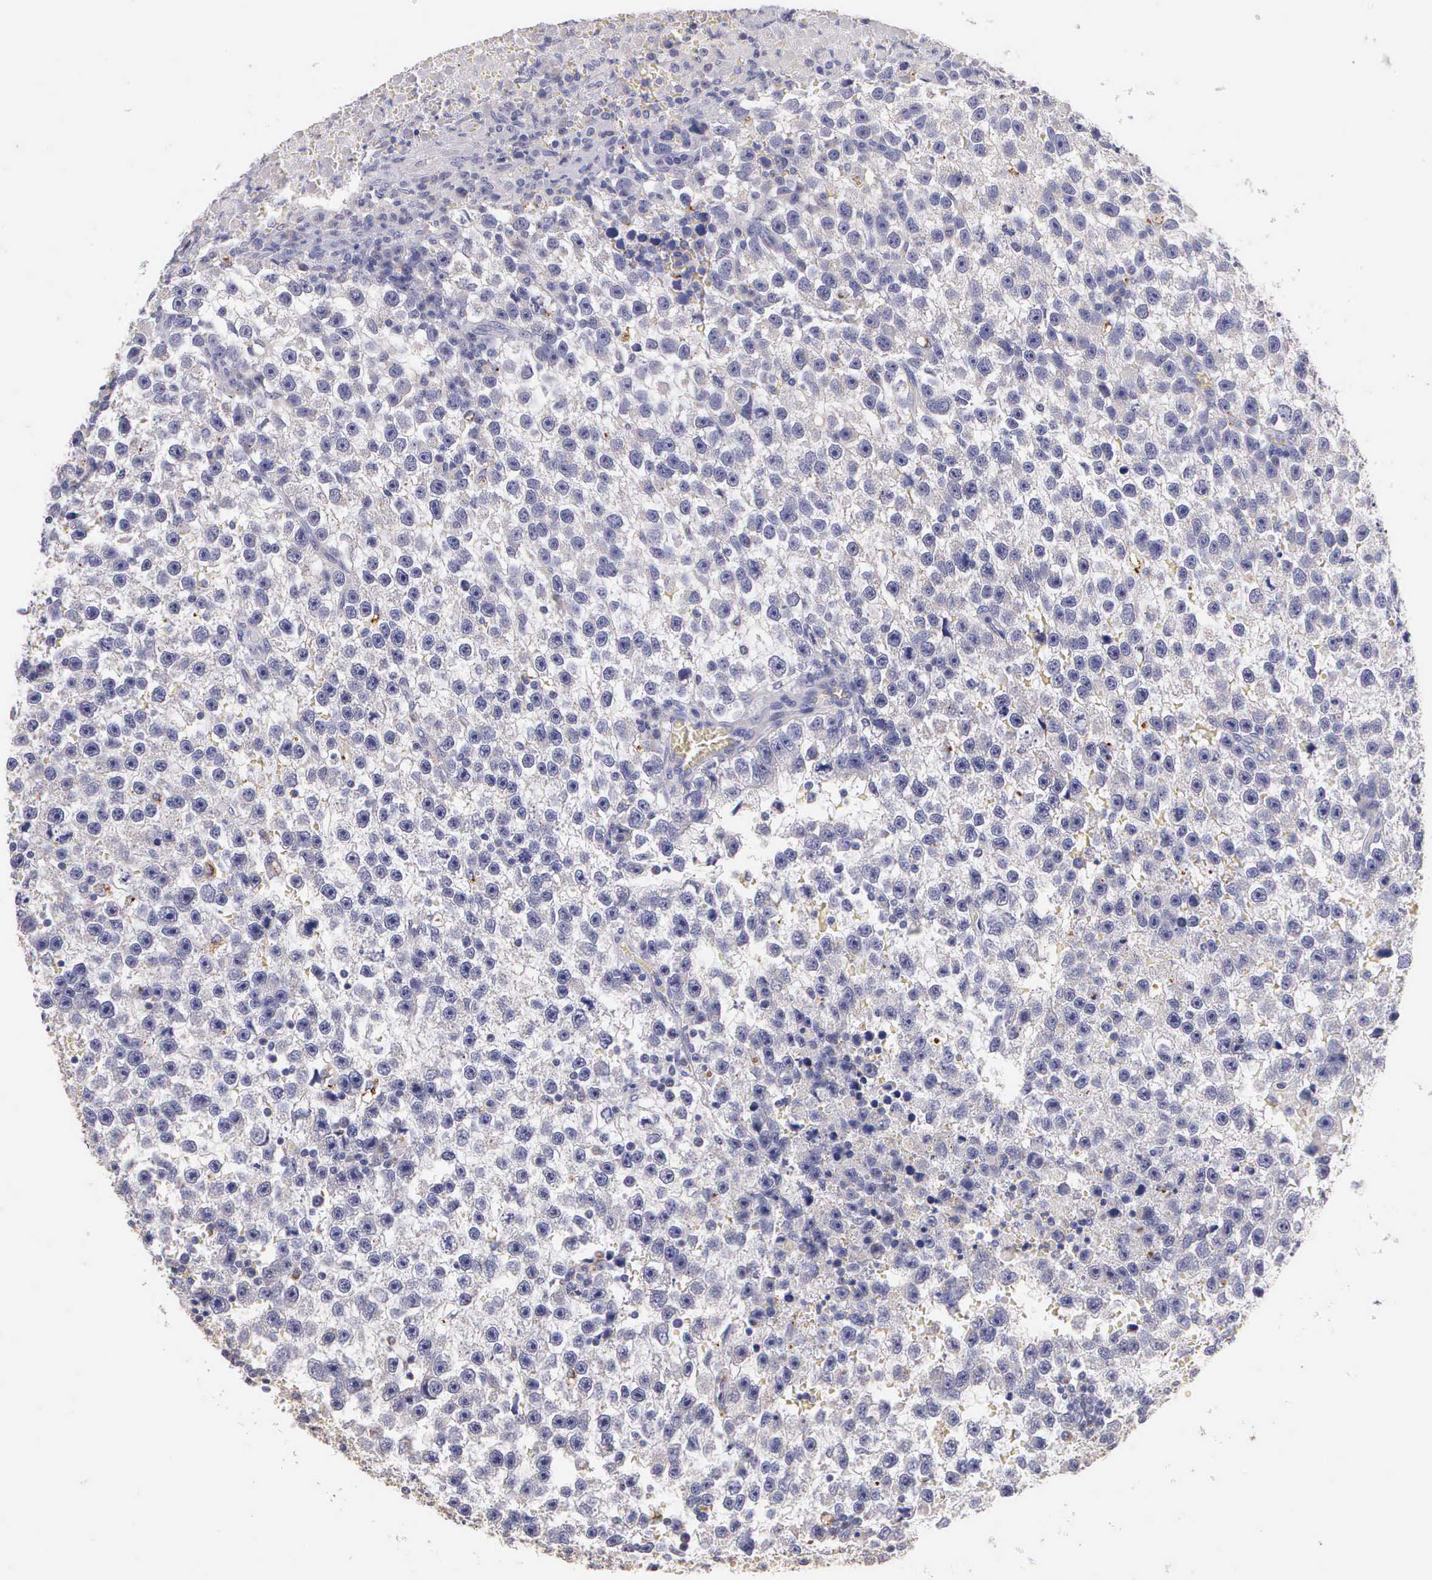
{"staining": {"intensity": "negative", "quantity": "none", "location": "none"}, "tissue": "testis cancer", "cell_type": "Tumor cells", "image_type": "cancer", "snomed": [{"axis": "morphology", "description": "Seminoma, NOS"}, {"axis": "topography", "description": "Testis"}], "caption": "DAB immunohistochemical staining of human testis cancer (seminoma) displays no significant expression in tumor cells.", "gene": "ESR1", "patient": {"sex": "male", "age": 33}}